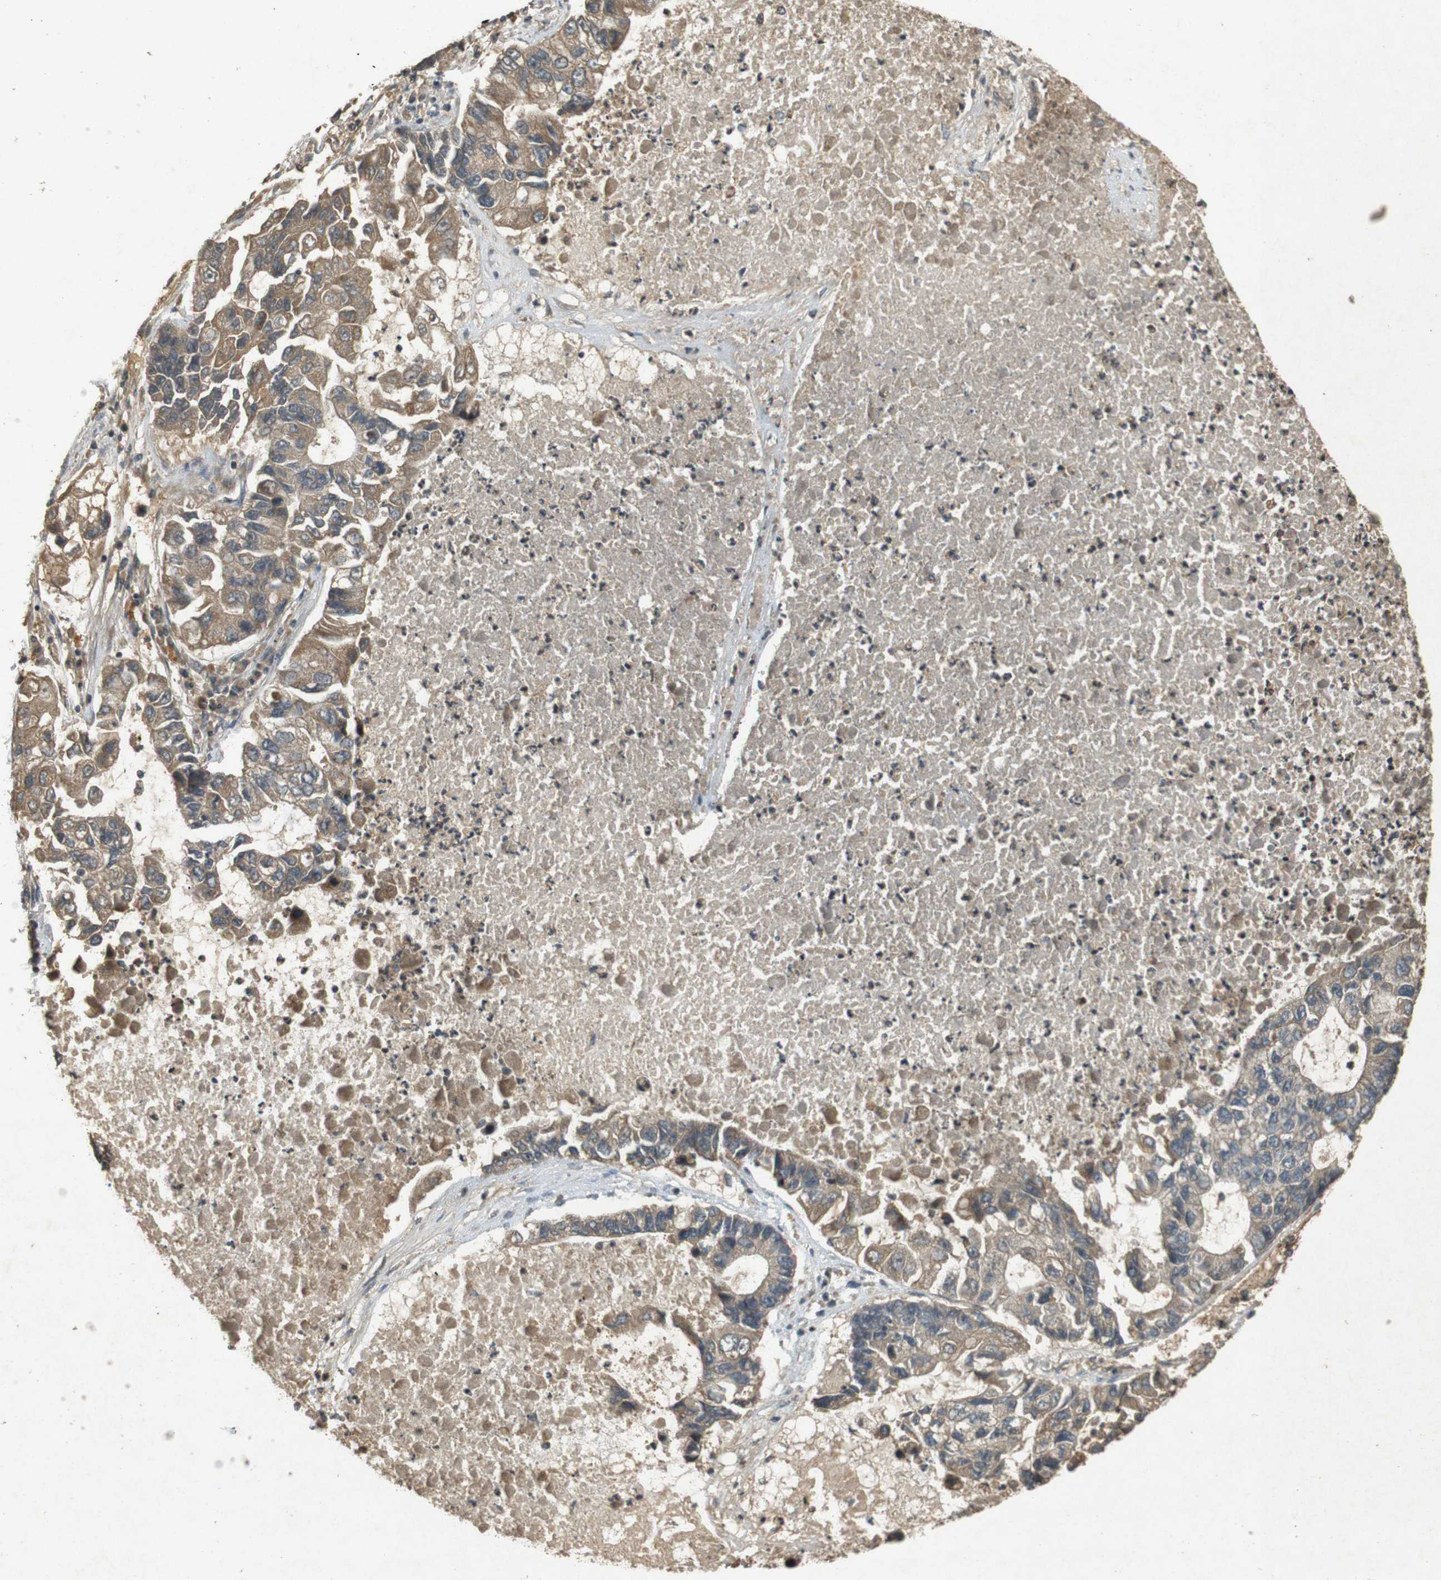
{"staining": {"intensity": "moderate", "quantity": ">75%", "location": "cytoplasmic/membranous"}, "tissue": "lung cancer", "cell_type": "Tumor cells", "image_type": "cancer", "snomed": [{"axis": "morphology", "description": "Adenocarcinoma, NOS"}, {"axis": "topography", "description": "Lung"}], "caption": "High-magnification brightfield microscopy of lung cancer (adenocarcinoma) stained with DAB (3,3'-diaminobenzidine) (brown) and counterstained with hematoxylin (blue). tumor cells exhibit moderate cytoplasmic/membranous positivity is present in approximately>75% of cells.", "gene": "TAP1", "patient": {"sex": "female", "age": 51}}